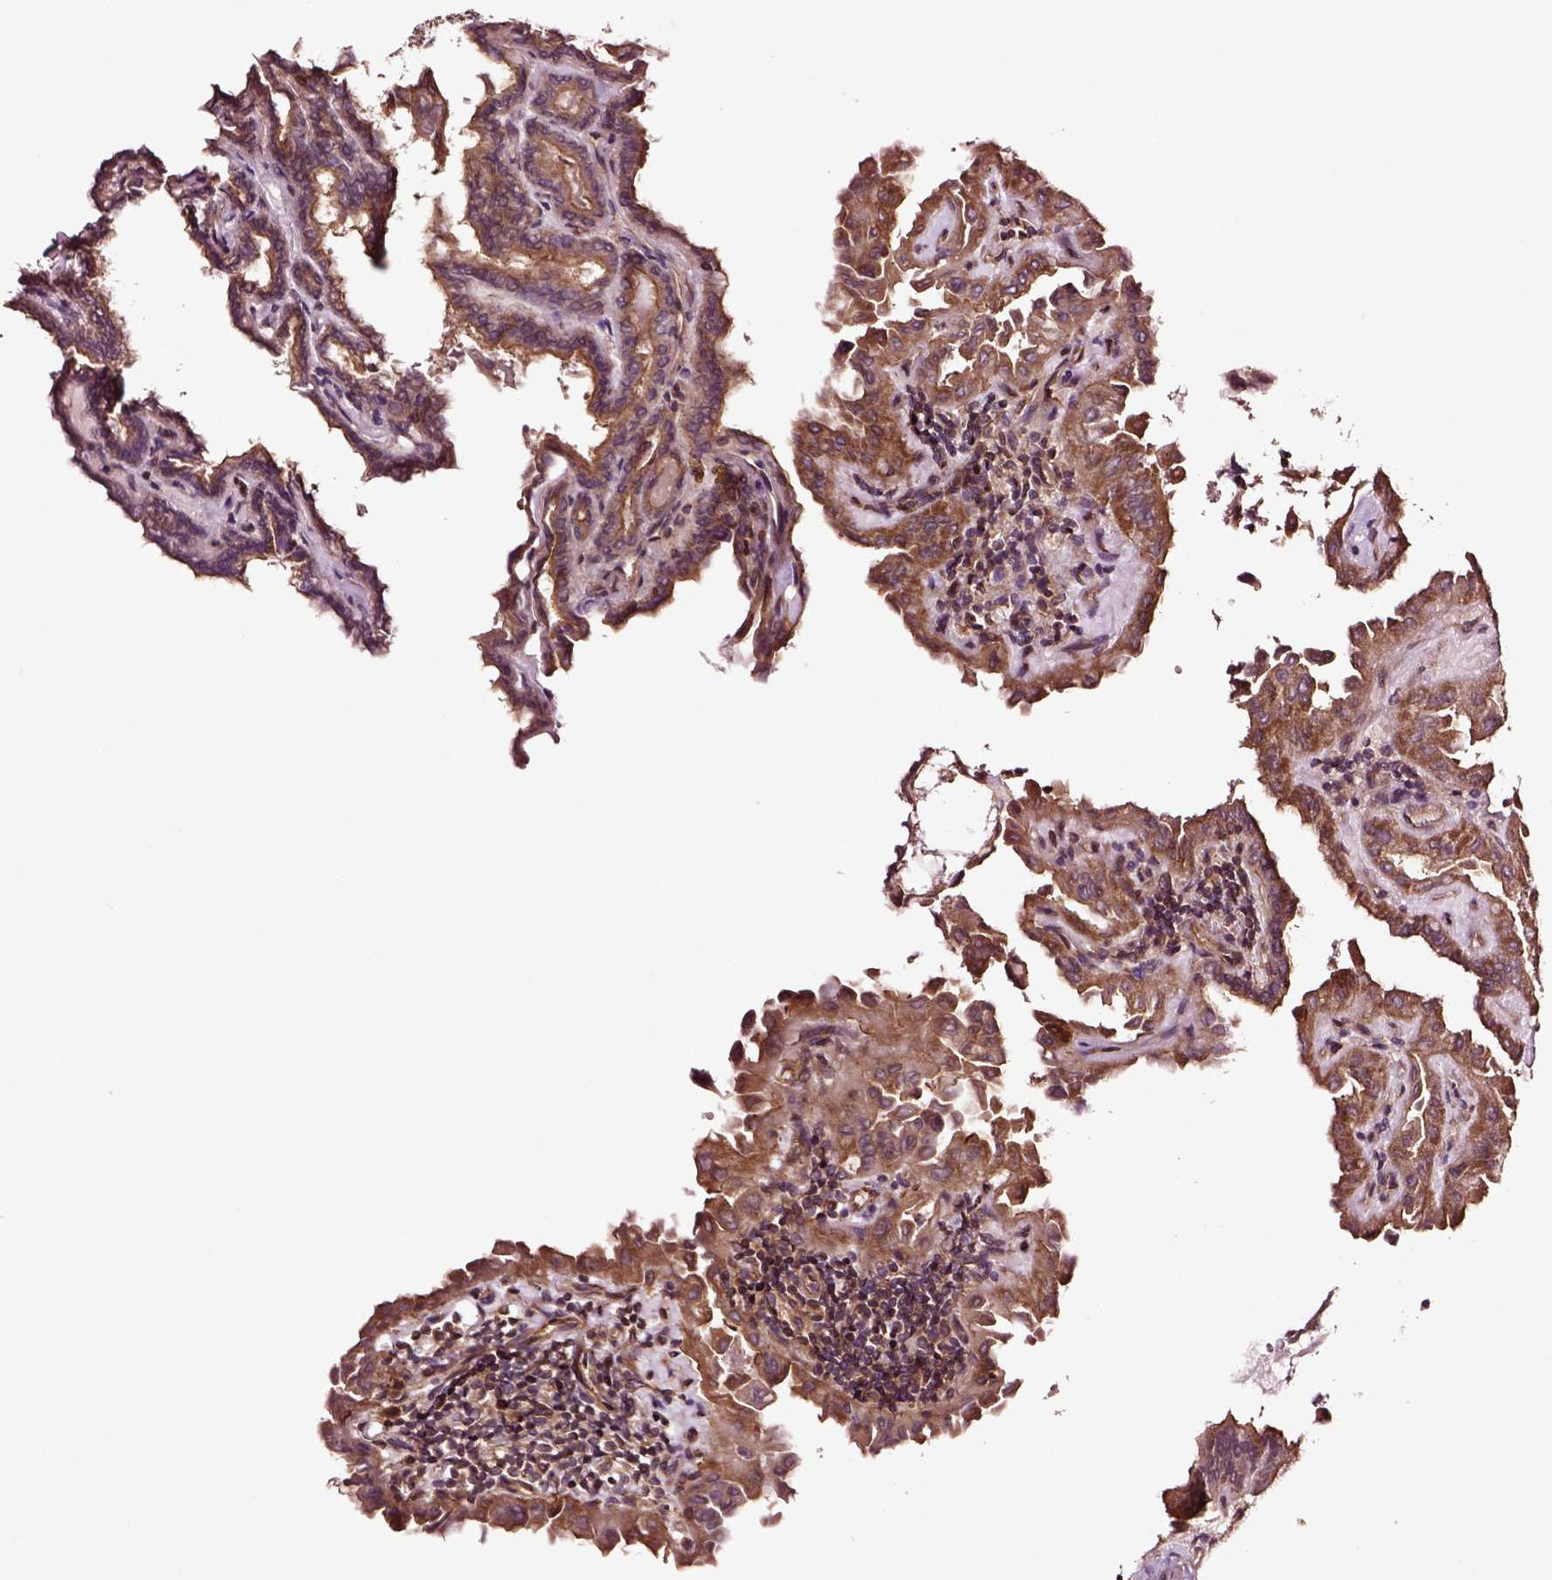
{"staining": {"intensity": "moderate", "quantity": ">75%", "location": "cytoplasmic/membranous"}, "tissue": "thyroid cancer", "cell_type": "Tumor cells", "image_type": "cancer", "snomed": [{"axis": "morphology", "description": "Papillary adenocarcinoma, NOS"}, {"axis": "topography", "description": "Thyroid gland"}], "caption": "High-magnification brightfield microscopy of thyroid papillary adenocarcinoma stained with DAB (brown) and counterstained with hematoxylin (blue). tumor cells exhibit moderate cytoplasmic/membranous positivity is present in approximately>75% of cells. The staining was performed using DAB to visualize the protein expression in brown, while the nuclei were stained in blue with hematoxylin (Magnification: 20x).", "gene": "RASSF5", "patient": {"sex": "female", "age": 46}}